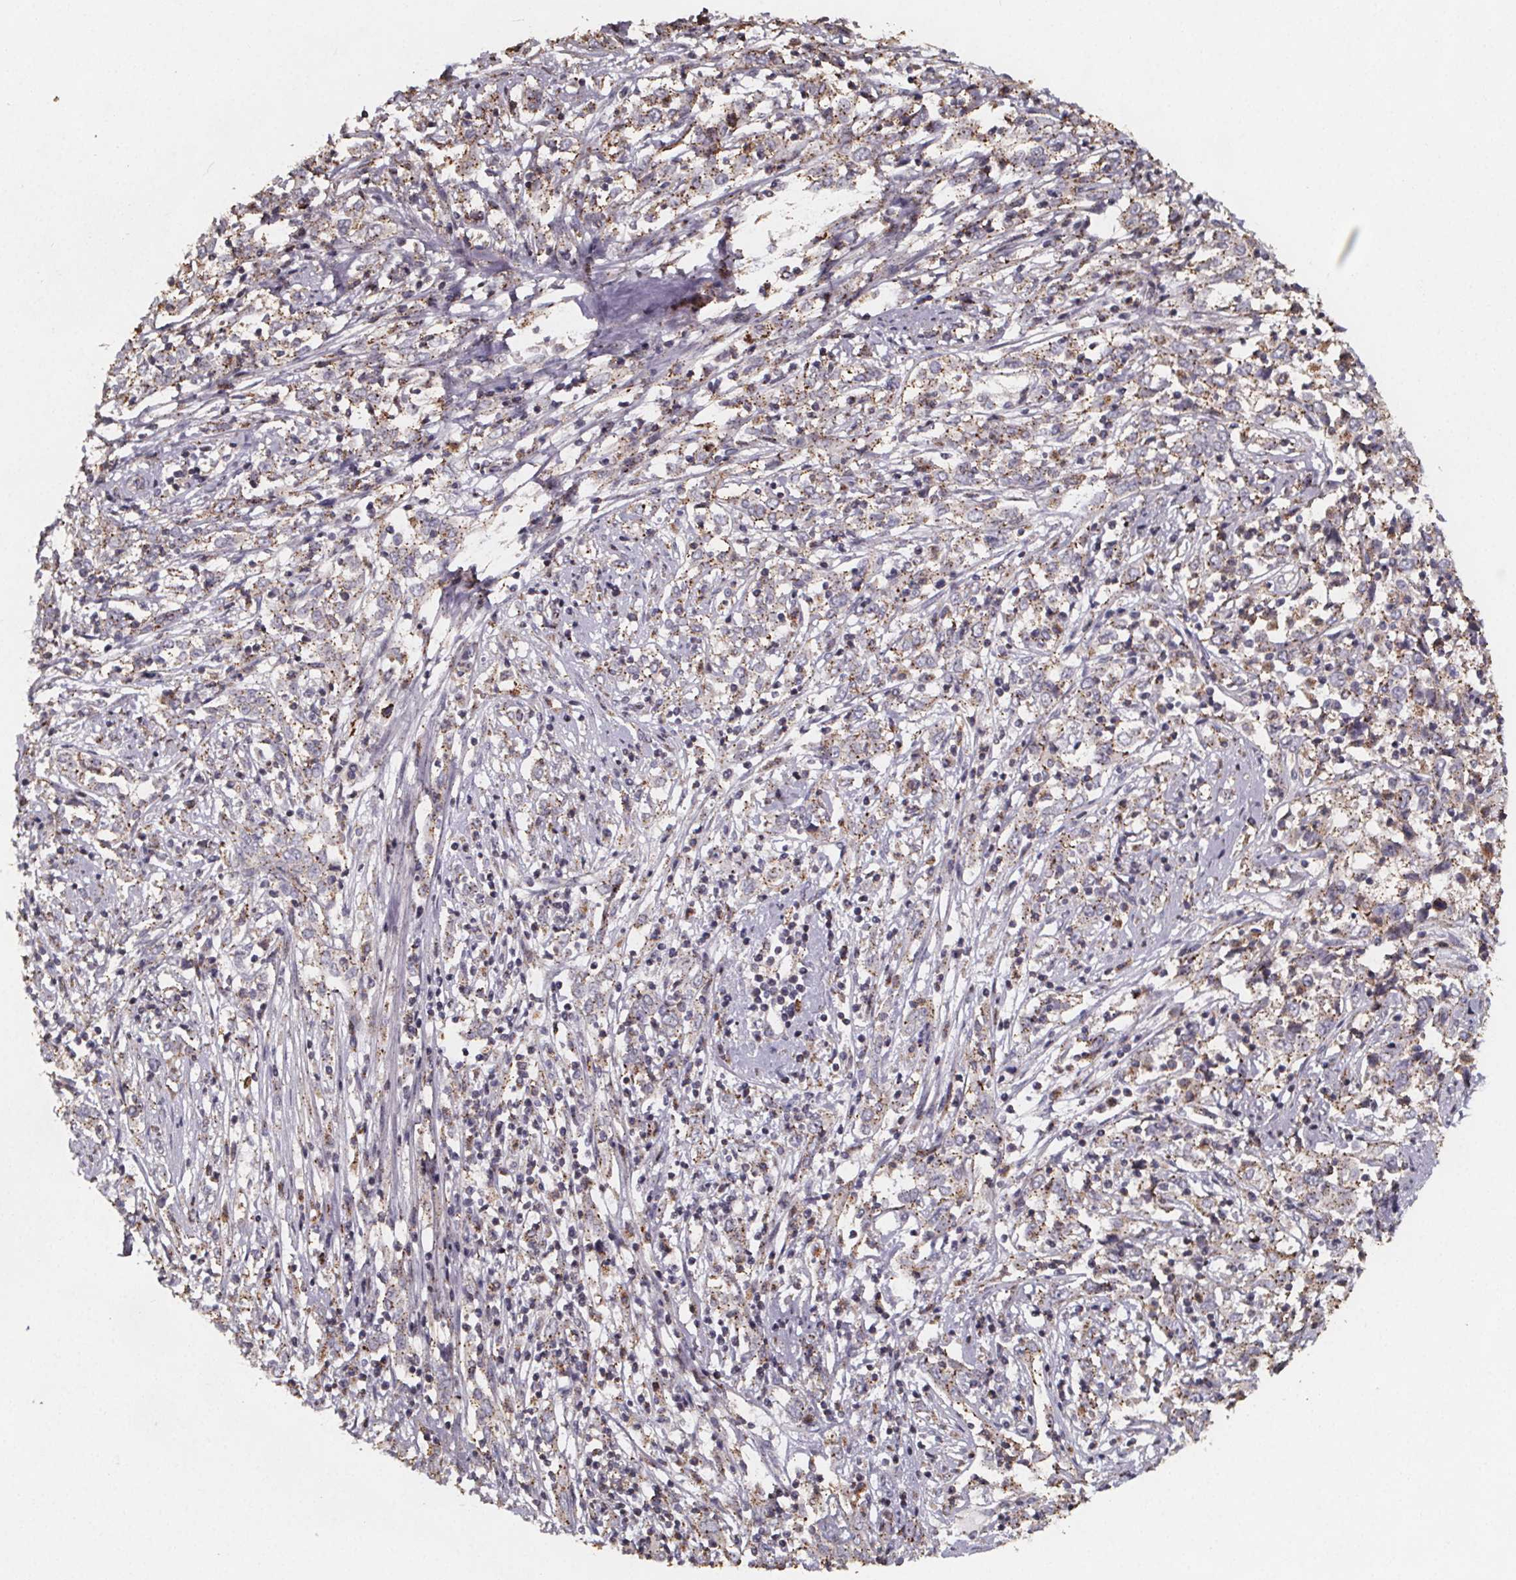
{"staining": {"intensity": "moderate", "quantity": "25%-75%", "location": "cytoplasmic/membranous"}, "tissue": "cervical cancer", "cell_type": "Tumor cells", "image_type": "cancer", "snomed": [{"axis": "morphology", "description": "Adenocarcinoma, NOS"}, {"axis": "topography", "description": "Cervix"}], "caption": "Human adenocarcinoma (cervical) stained with a brown dye exhibits moderate cytoplasmic/membranous positive expression in about 25%-75% of tumor cells.", "gene": "ZNF879", "patient": {"sex": "female", "age": 40}}